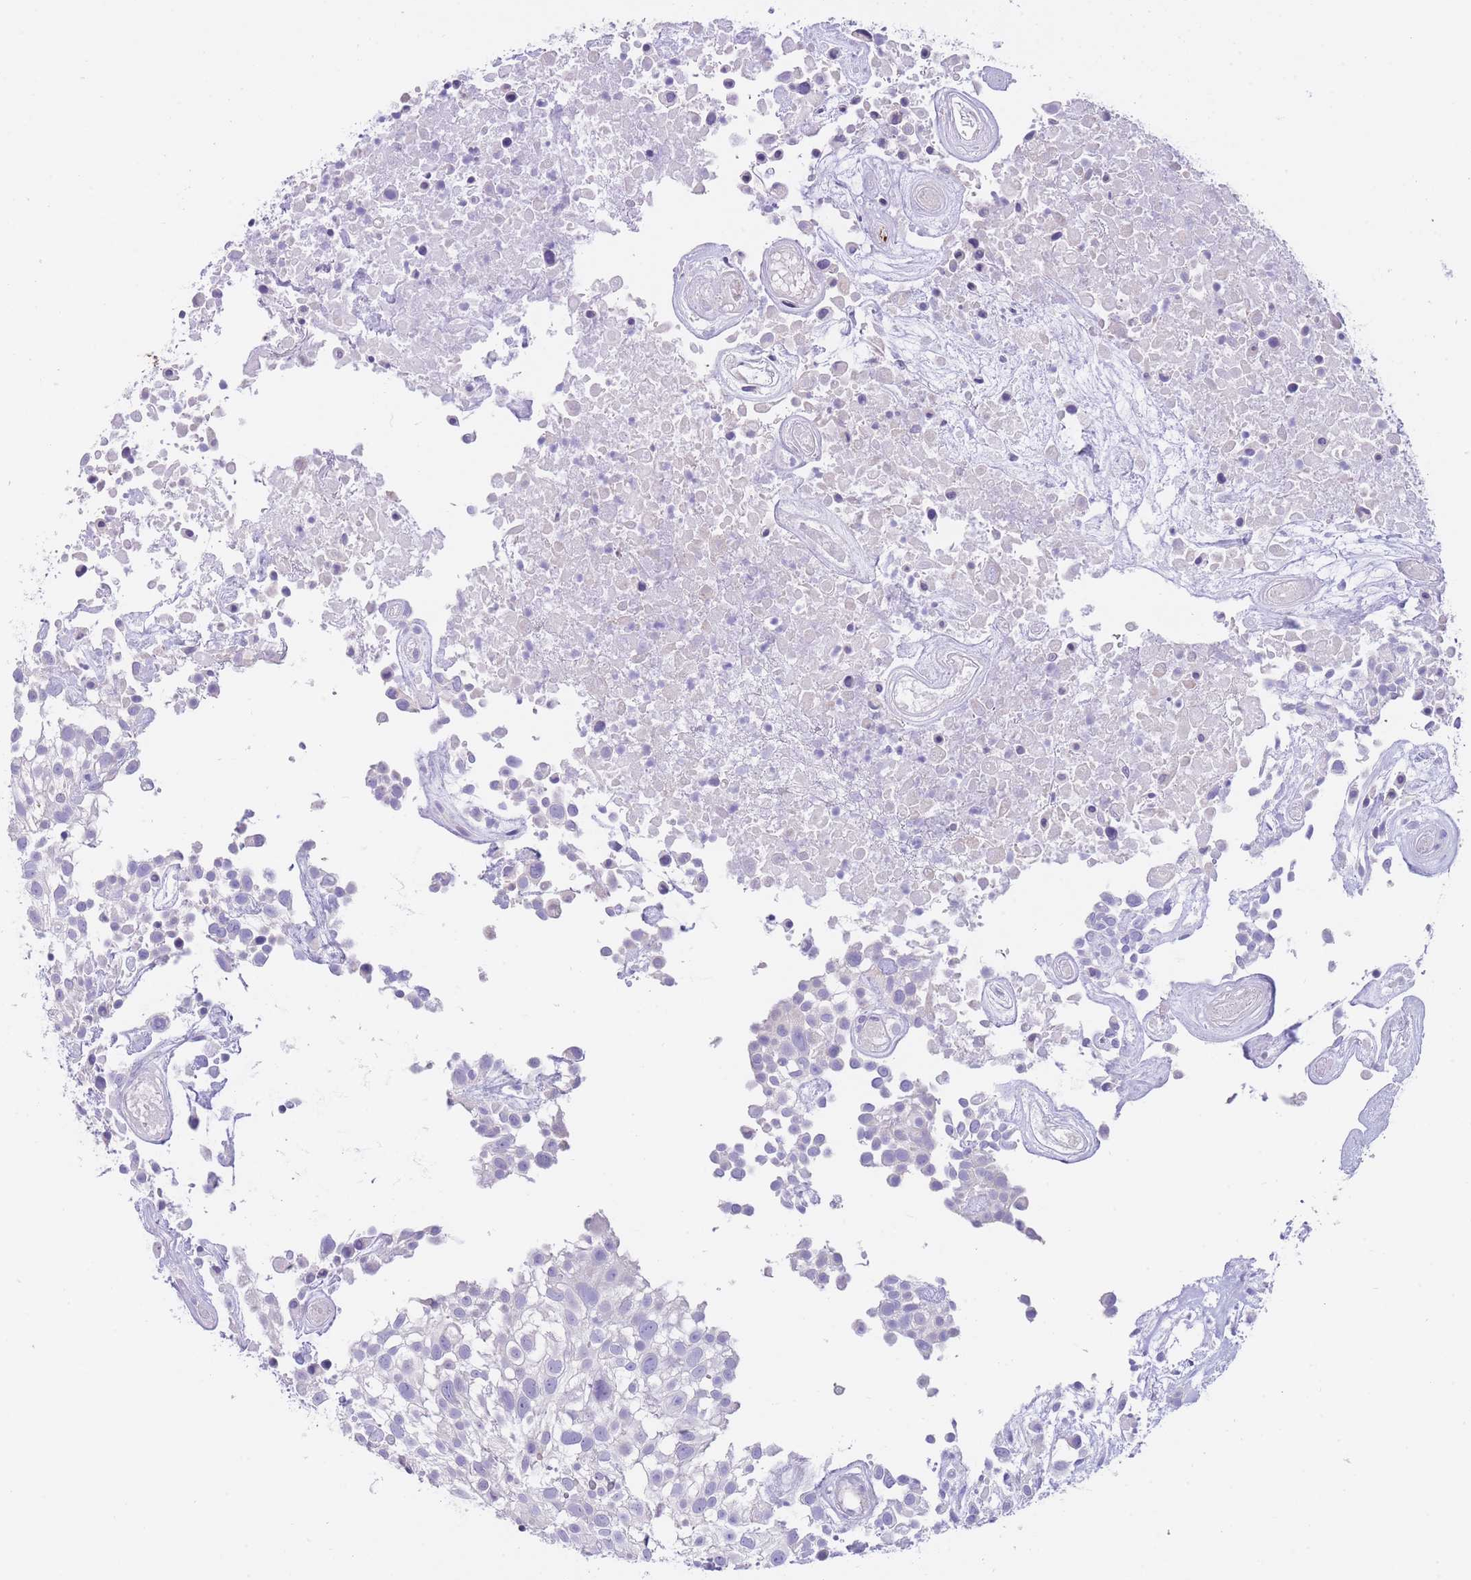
{"staining": {"intensity": "negative", "quantity": "none", "location": "none"}, "tissue": "urothelial cancer", "cell_type": "Tumor cells", "image_type": "cancer", "snomed": [{"axis": "morphology", "description": "Urothelial carcinoma, High grade"}, {"axis": "topography", "description": "Urinary bladder"}], "caption": "Immunohistochemical staining of urothelial carcinoma (high-grade) displays no significant staining in tumor cells.", "gene": "QTRT1", "patient": {"sex": "male", "age": 56}}